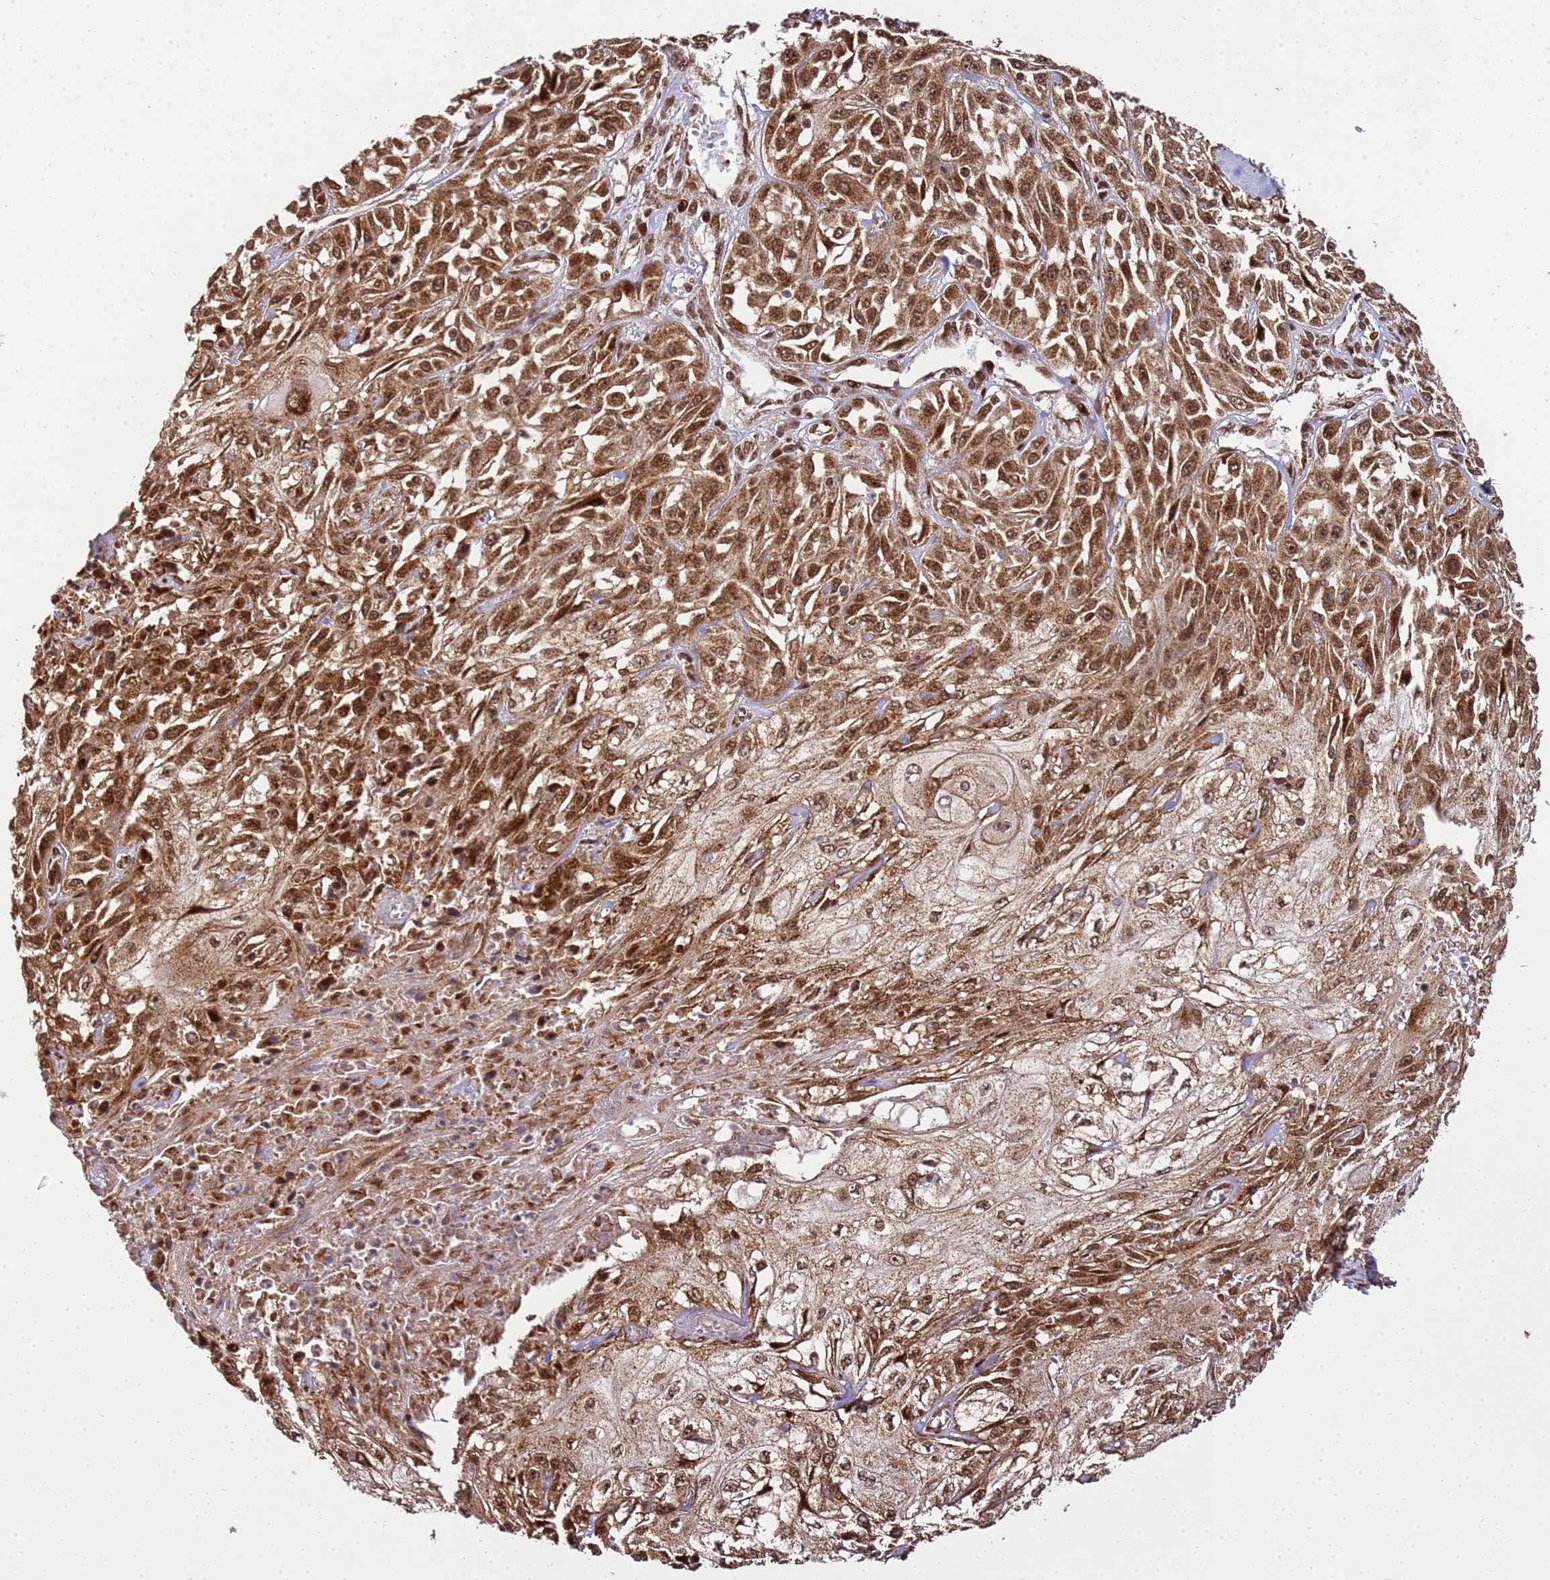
{"staining": {"intensity": "moderate", "quantity": ">75%", "location": "cytoplasmic/membranous,nuclear"}, "tissue": "skin cancer", "cell_type": "Tumor cells", "image_type": "cancer", "snomed": [{"axis": "morphology", "description": "Squamous cell carcinoma, NOS"}, {"axis": "morphology", "description": "Squamous cell carcinoma, metastatic, NOS"}, {"axis": "topography", "description": "Skin"}, {"axis": "topography", "description": "Lymph node"}], "caption": "Approximately >75% of tumor cells in human skin metastatic squamous cell carcinoma display moderate cytoplasmic/membranous and nuclear protein positivity as visualized by brown immunohistochemical staining.", "gene": "PEX14", "patient": {"sex": "male", "age": 75}}